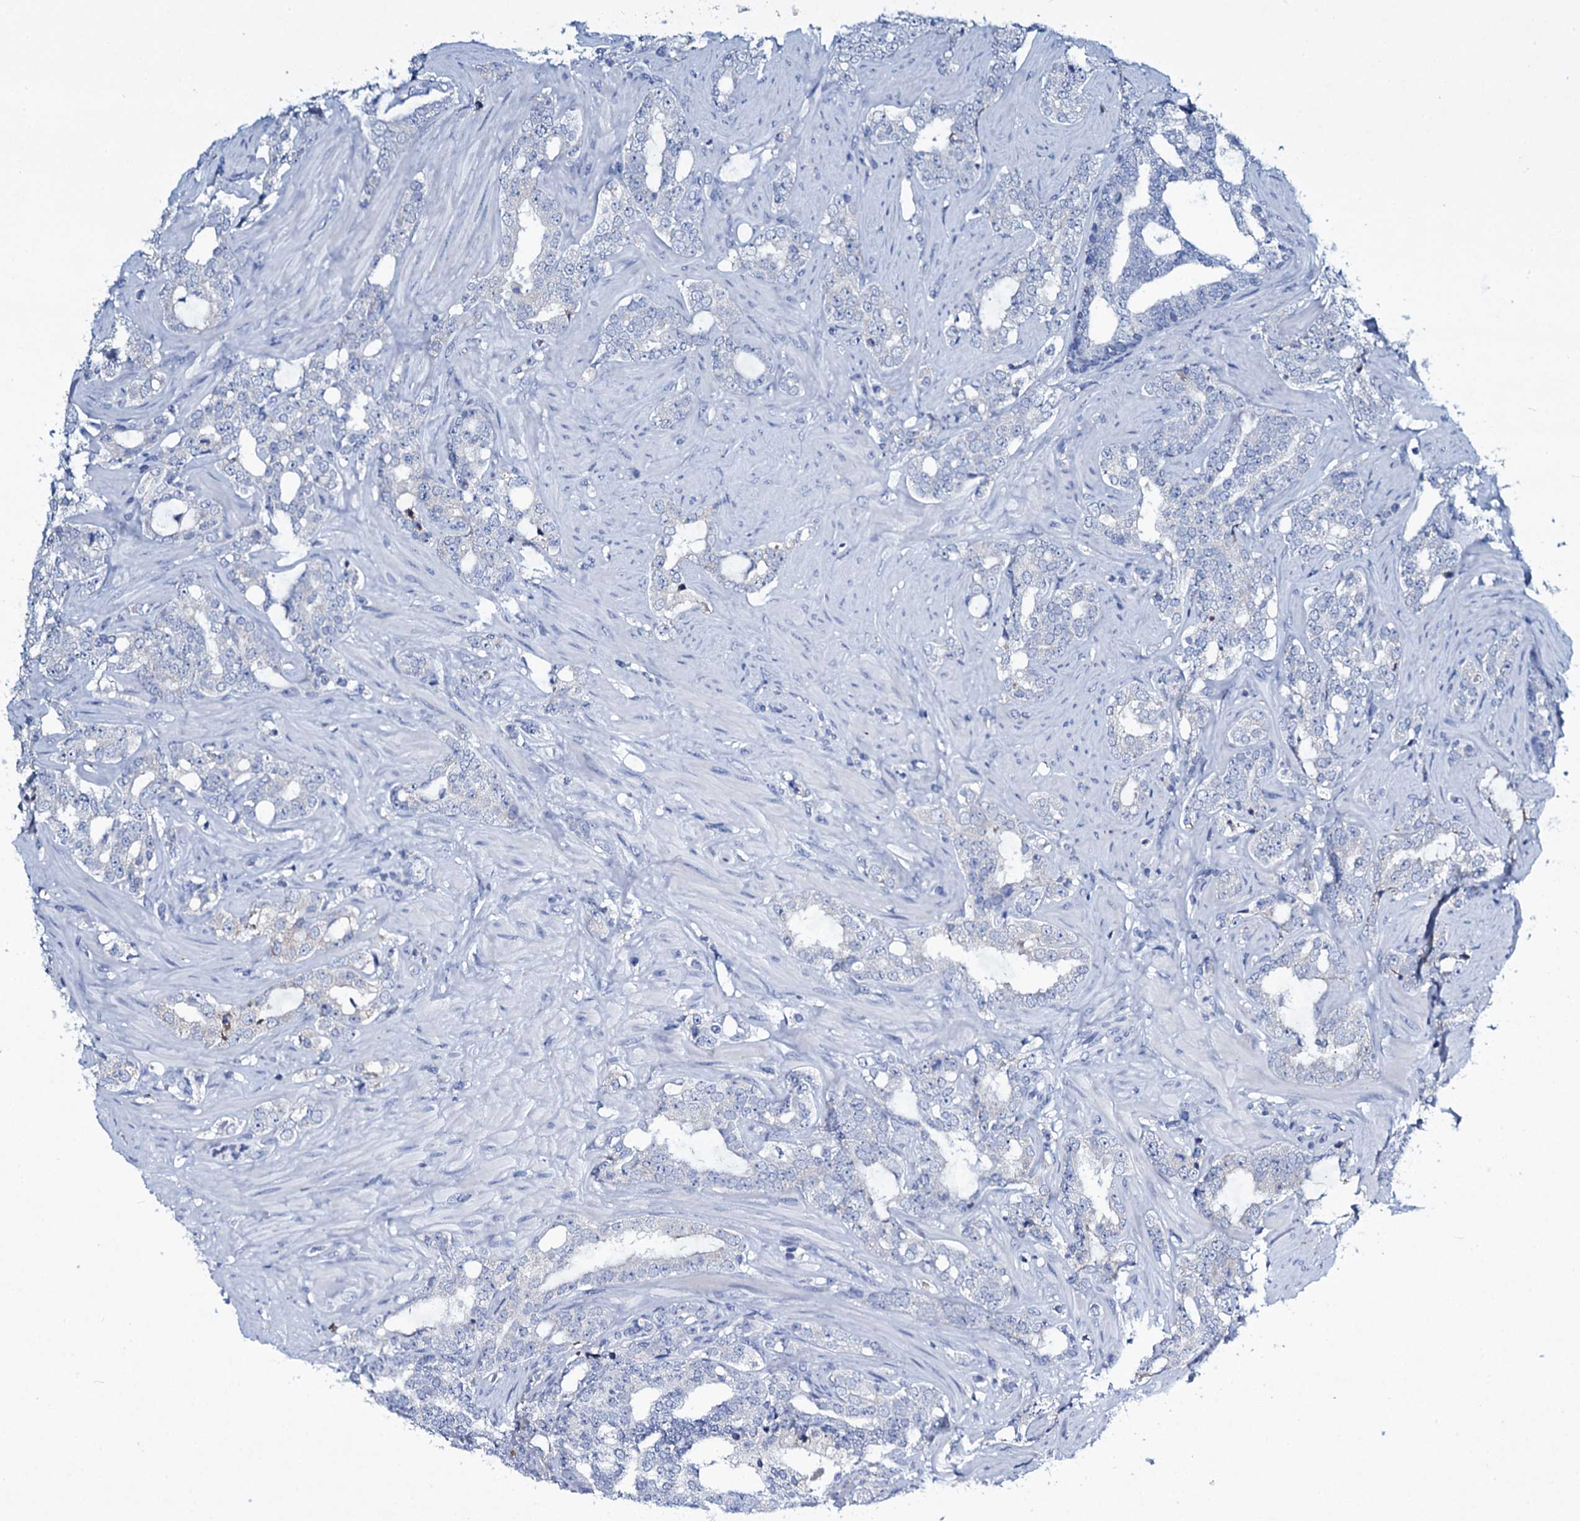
{"staining": {"intensity": "negative", "quantity": "none", "location": "none"}, "tissue": "prostate cancer", "cell_type": "Tumor cells", "image_type": "cancer", "snomed": [{"axis": "morphology", "description": "Adenocarcinoma, High grade"}, {"axis": "topography", "description": "Prostate"}], "caption": "Immunohistochemistry (IHC) micrograph of neoplastic tissue: prostate cancer stained with DAB demonstrates no significant protein staining in tumor cells.", "gene": "TPGS2", "patient": {"sex": "male", "age": 64}}